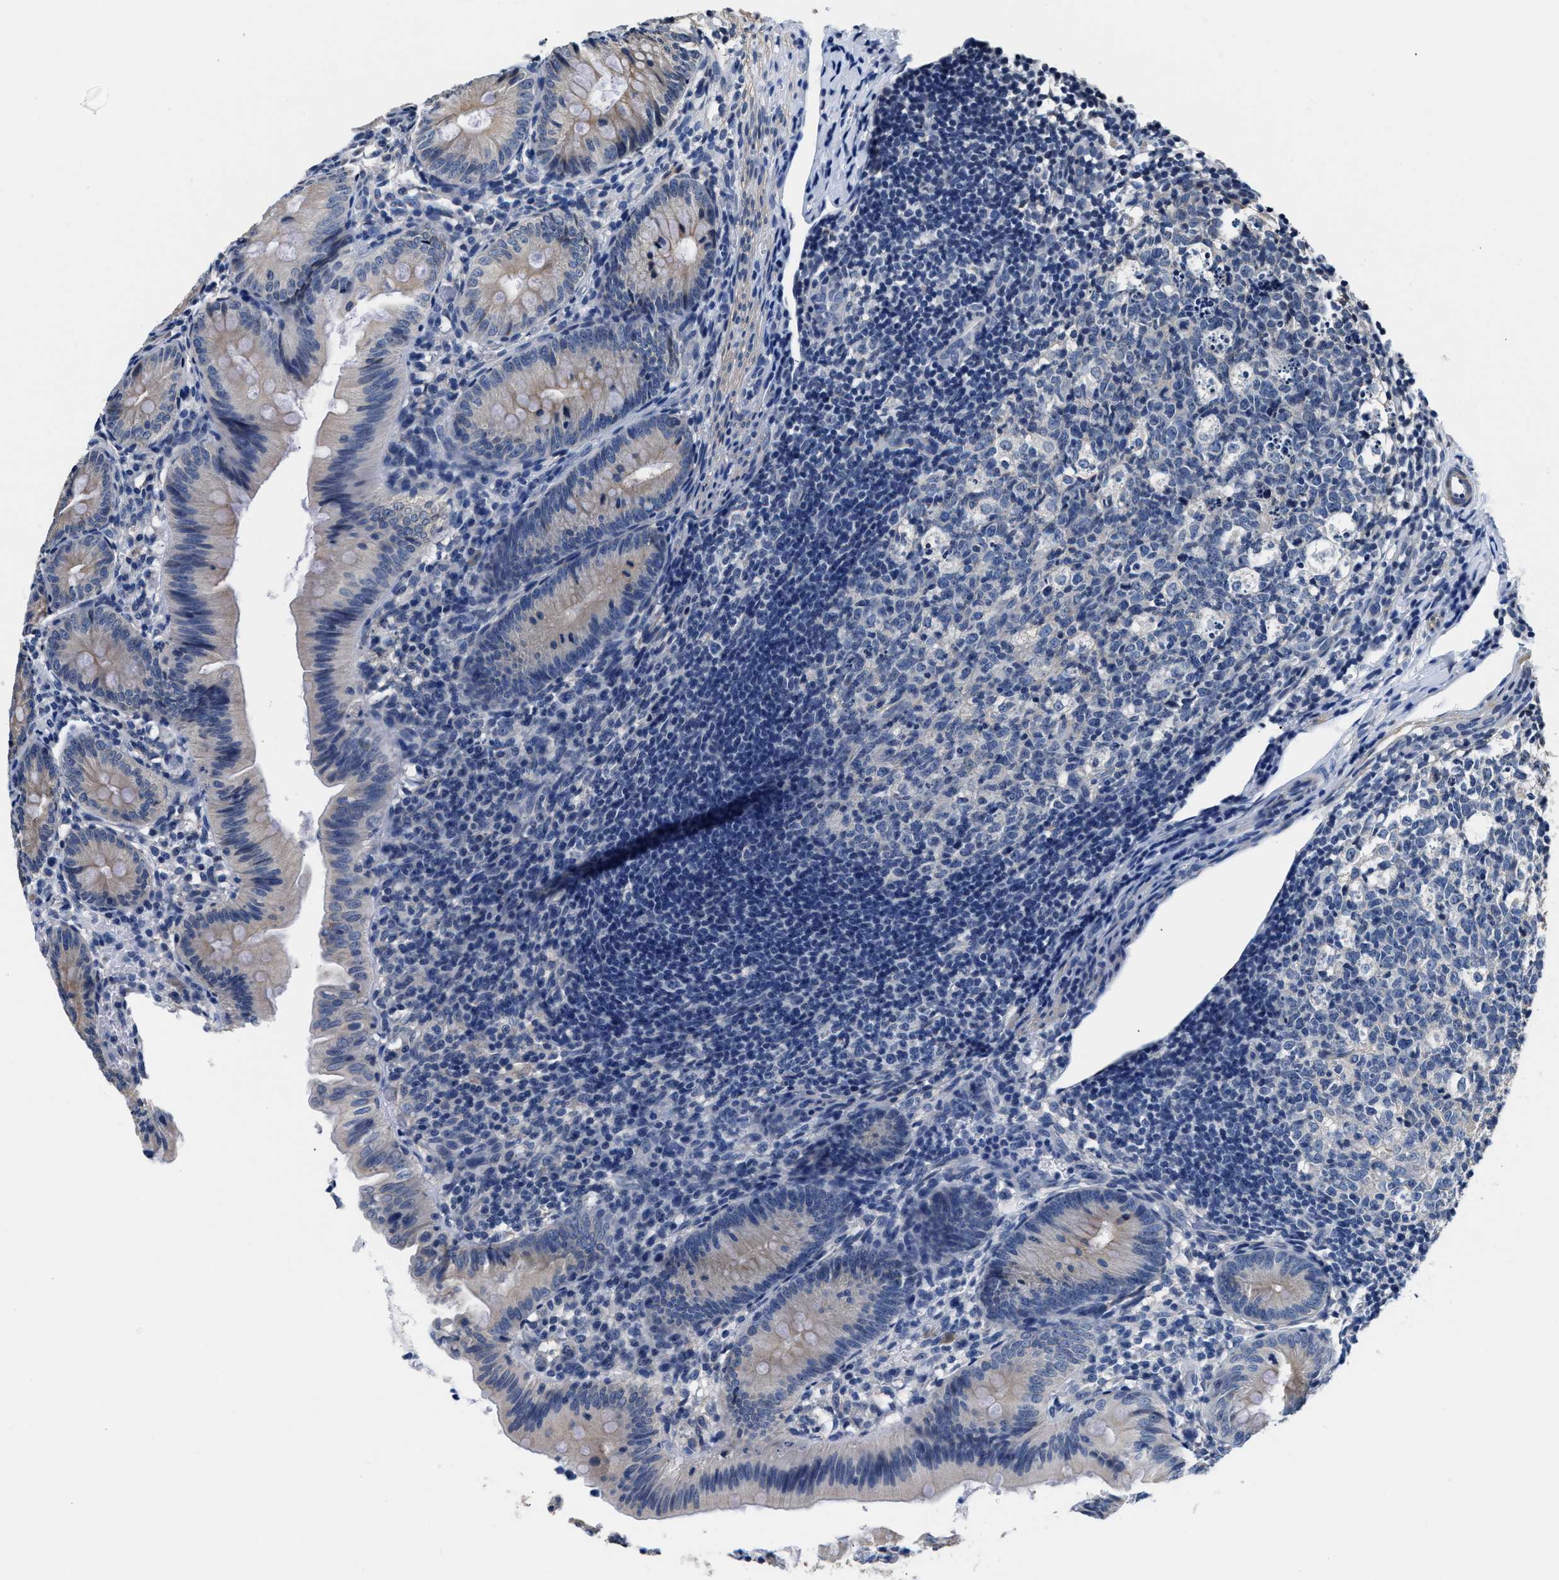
{"staining": {"intensity": "weak", "quantity": "<25%", "location": "cytoplasmic/membranous"}, "tissue": "appendix", "cell_type": "Glandular cells", "image_type": "normal", "snomed": [{"axis": "morphology", "description": "Normal tissue, NOS"}, {"axis": "topography", "description": "Appendix"}], "caption": "Immunohistochemistry (IHC) image of normal appendix: appendix stained with DAB (3,3'-diaminobenzidine) displays no significant protein staining in glandular cells. The staining was performed using DAB to visualize the protein expression in brown, while the nuclei were stained in blue with hematoxylin (Magnification: 20x).", "gene": "MYH3", "patient": {"sex": "male", "age": 1}}